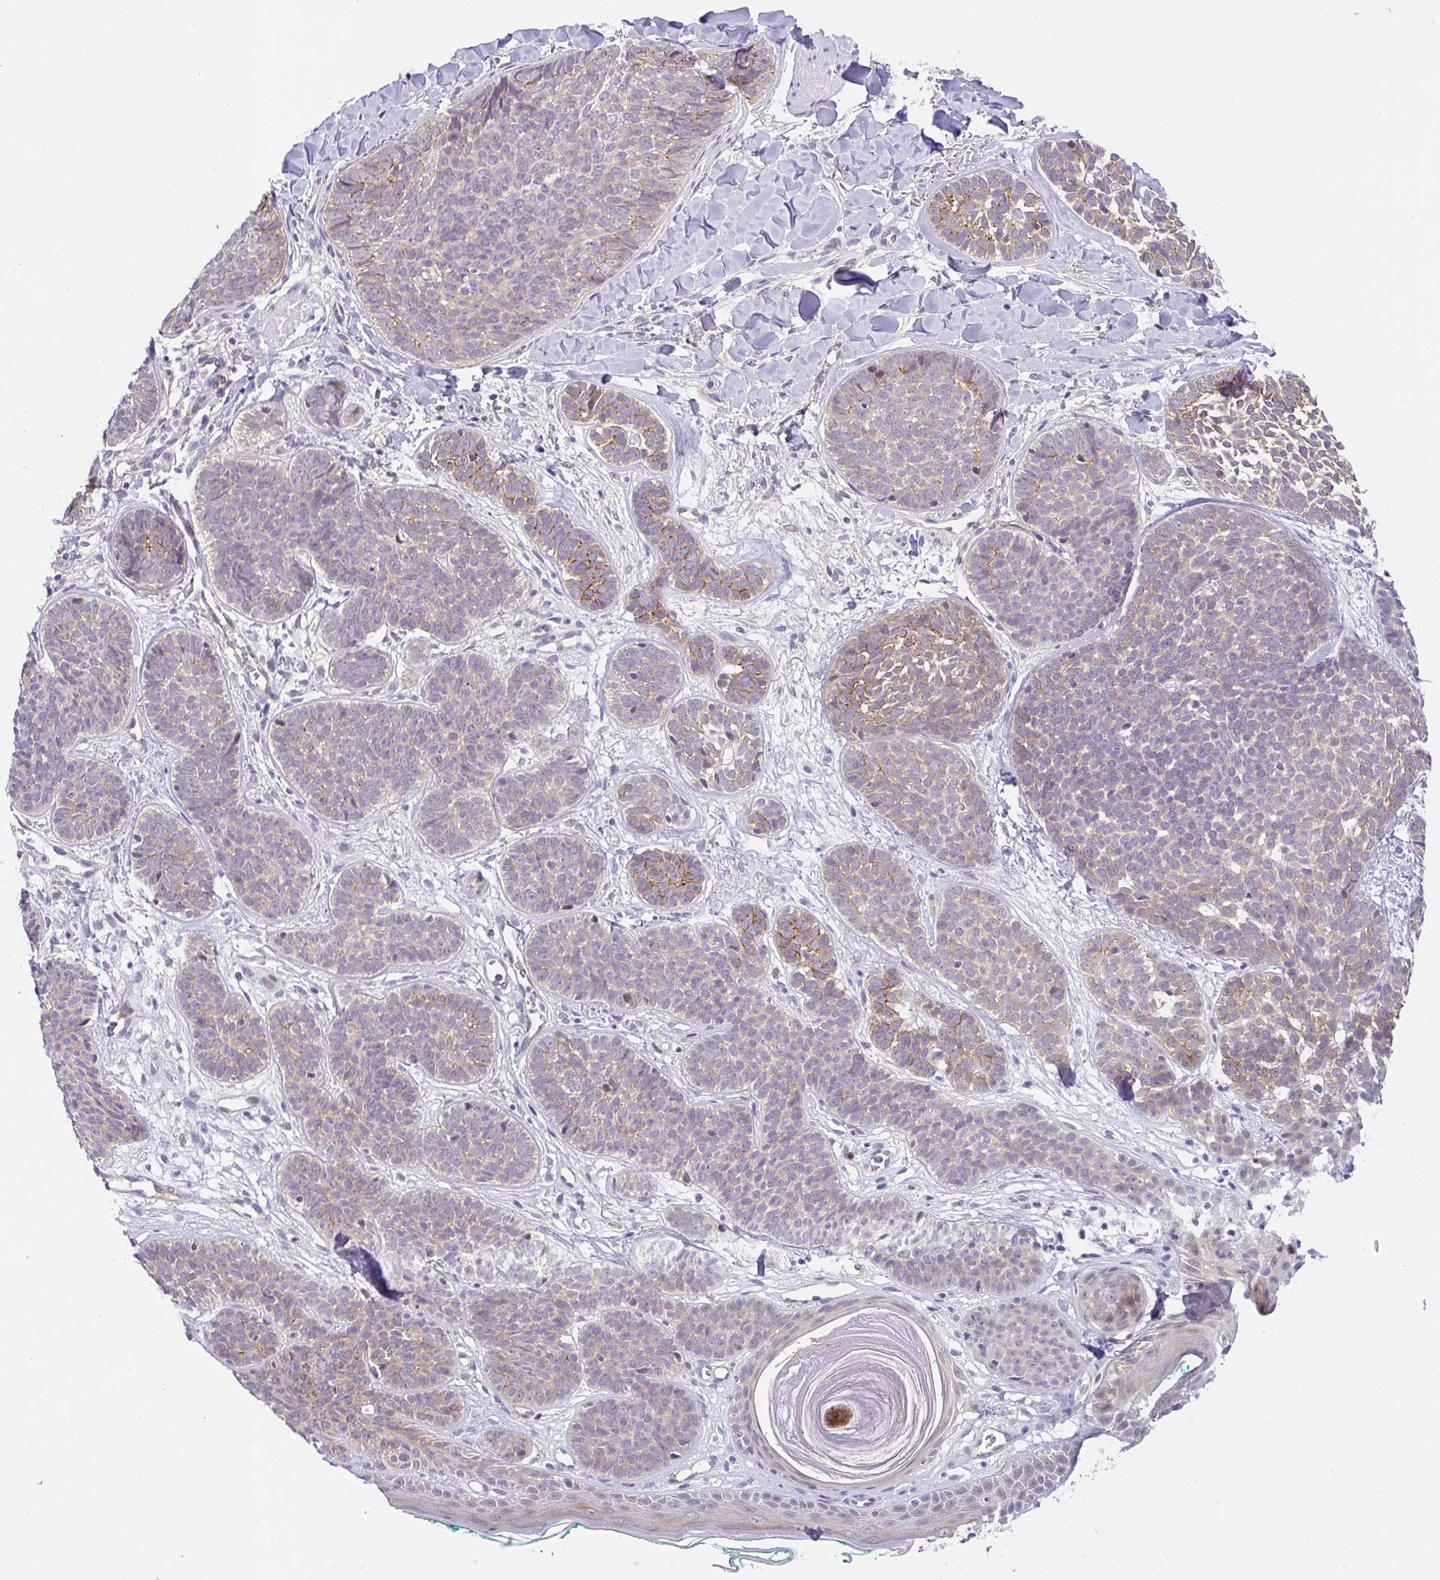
{"staining": {"intensity": "weak", "quantity": ">75%", "location": "cytoplasmic/membranous"}, "tissue": "skin cancer", "cell_type": "Tumor cells", "image_type": "cancer", "snomed": [{"axis": "morphology", "description": "Basal cell carcinoma"}, {"axis": "topography", "description": "Skin"}, {"axis": "topography", "description": "Skin of neck"}, {"axis": "topography", "description": "Skin of shoulder"}, {"axis": "topography", "description": "Skin of back"}], "caption": "This is a photomicrograph of immunohistochemistry (IHC) staining of basal cell carcinoma (skin), which shows weak positivity in the cytoplasmic/membranous of tumor cells.", "gene": "CGNL1", "patient": {"sex": "male", "age": 80}}